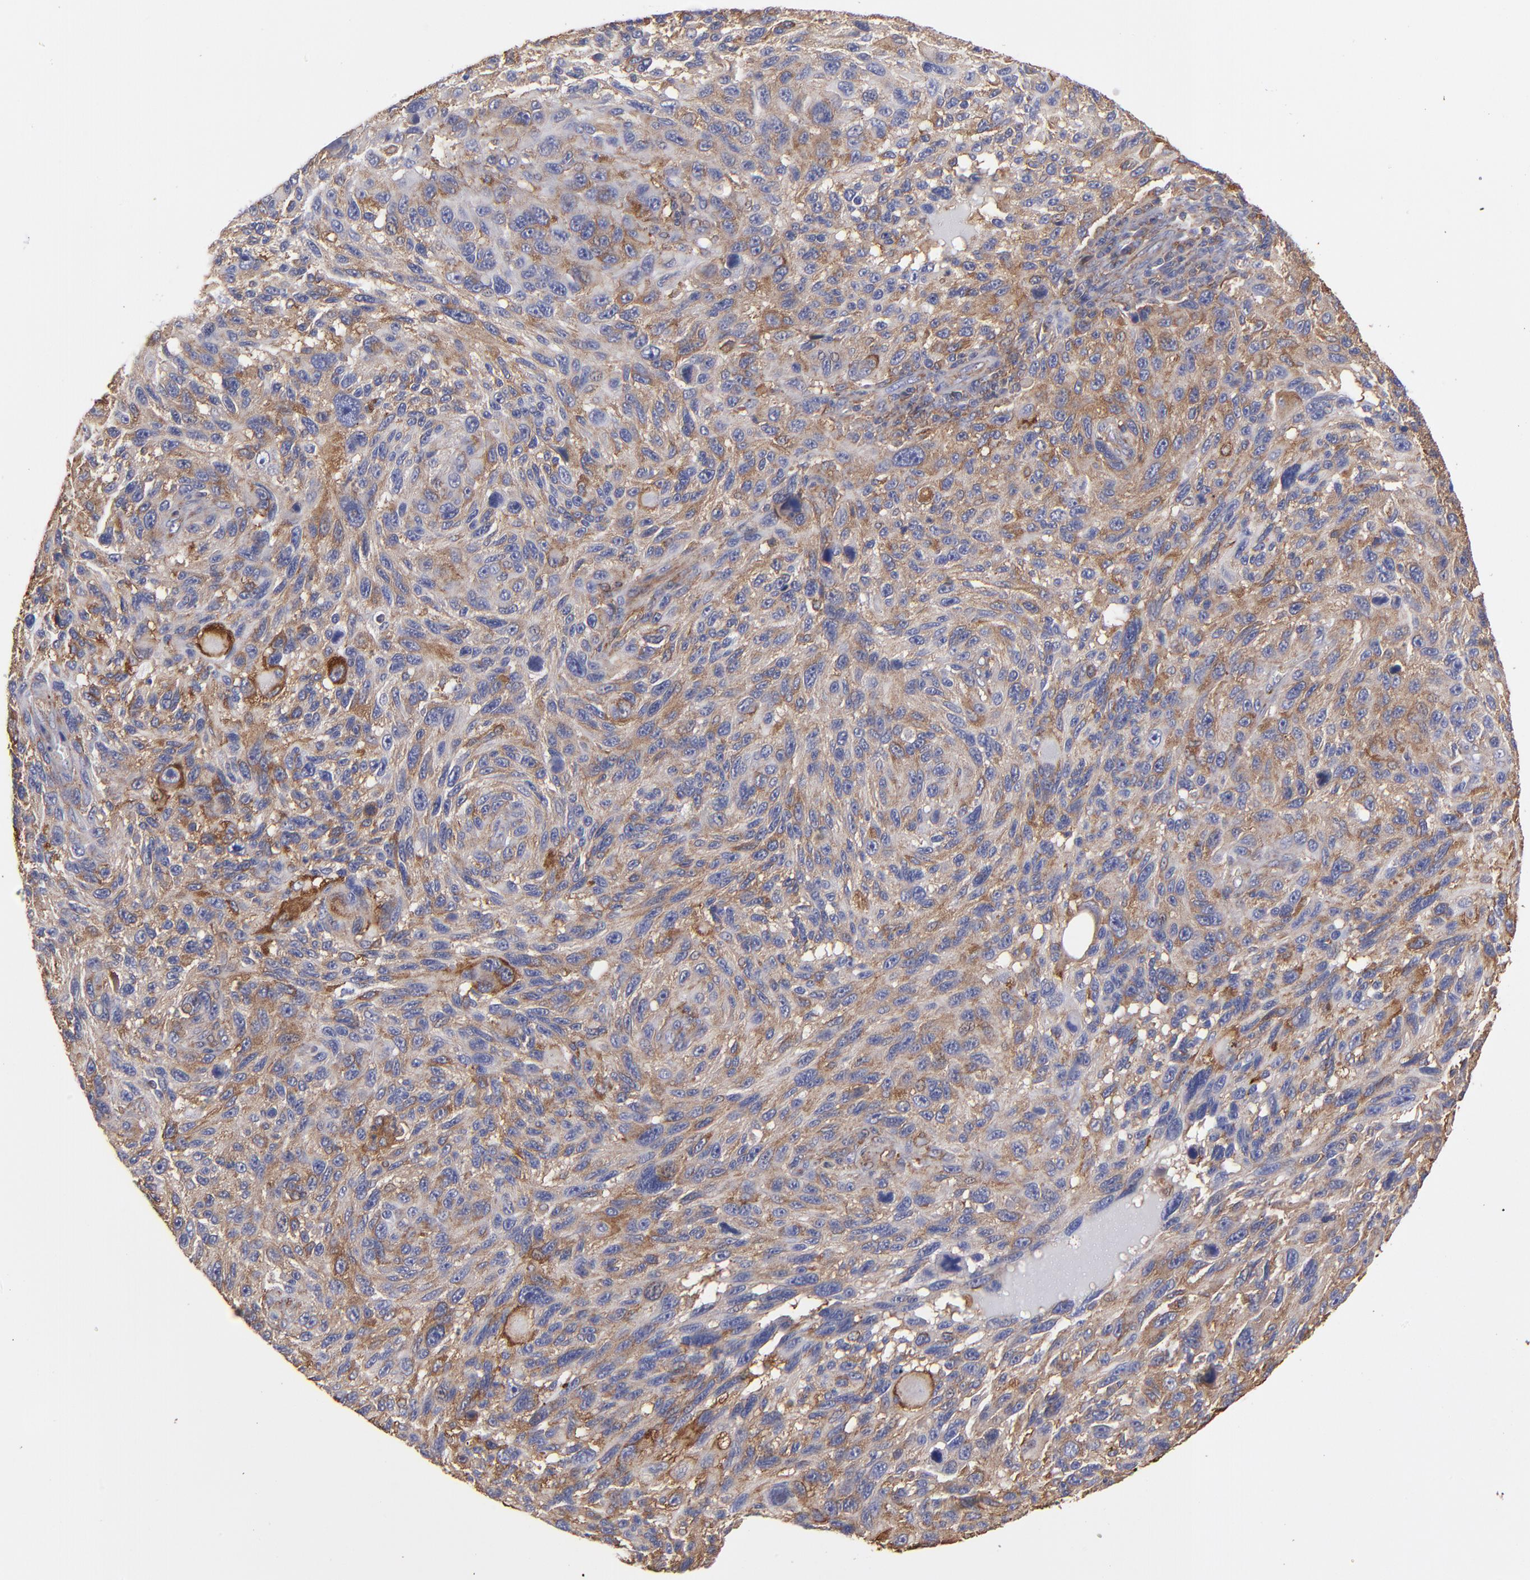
{"staining": {"intensity": "moderate", "quantity": "25%-75%", "location": "cytoplasmic/membranous"}, "tissue": "melanoma", "cell_type": "Tumor cells", "image_type": "cancer", "snomed": [{"axis": "morphology", "description": "Malignant melanoma, NOS"}, {"axis": "topography", "description": "Skin"}], "caption": "The immunohistochemical stain shows moderate cytoplasmic/membranous positivity in tumor cells of melanoma tissue. (DAB IHC with brightfield microscopy, high magnification).", "gene": "MVP", "patient": {"sex": "male", "age": 53}}